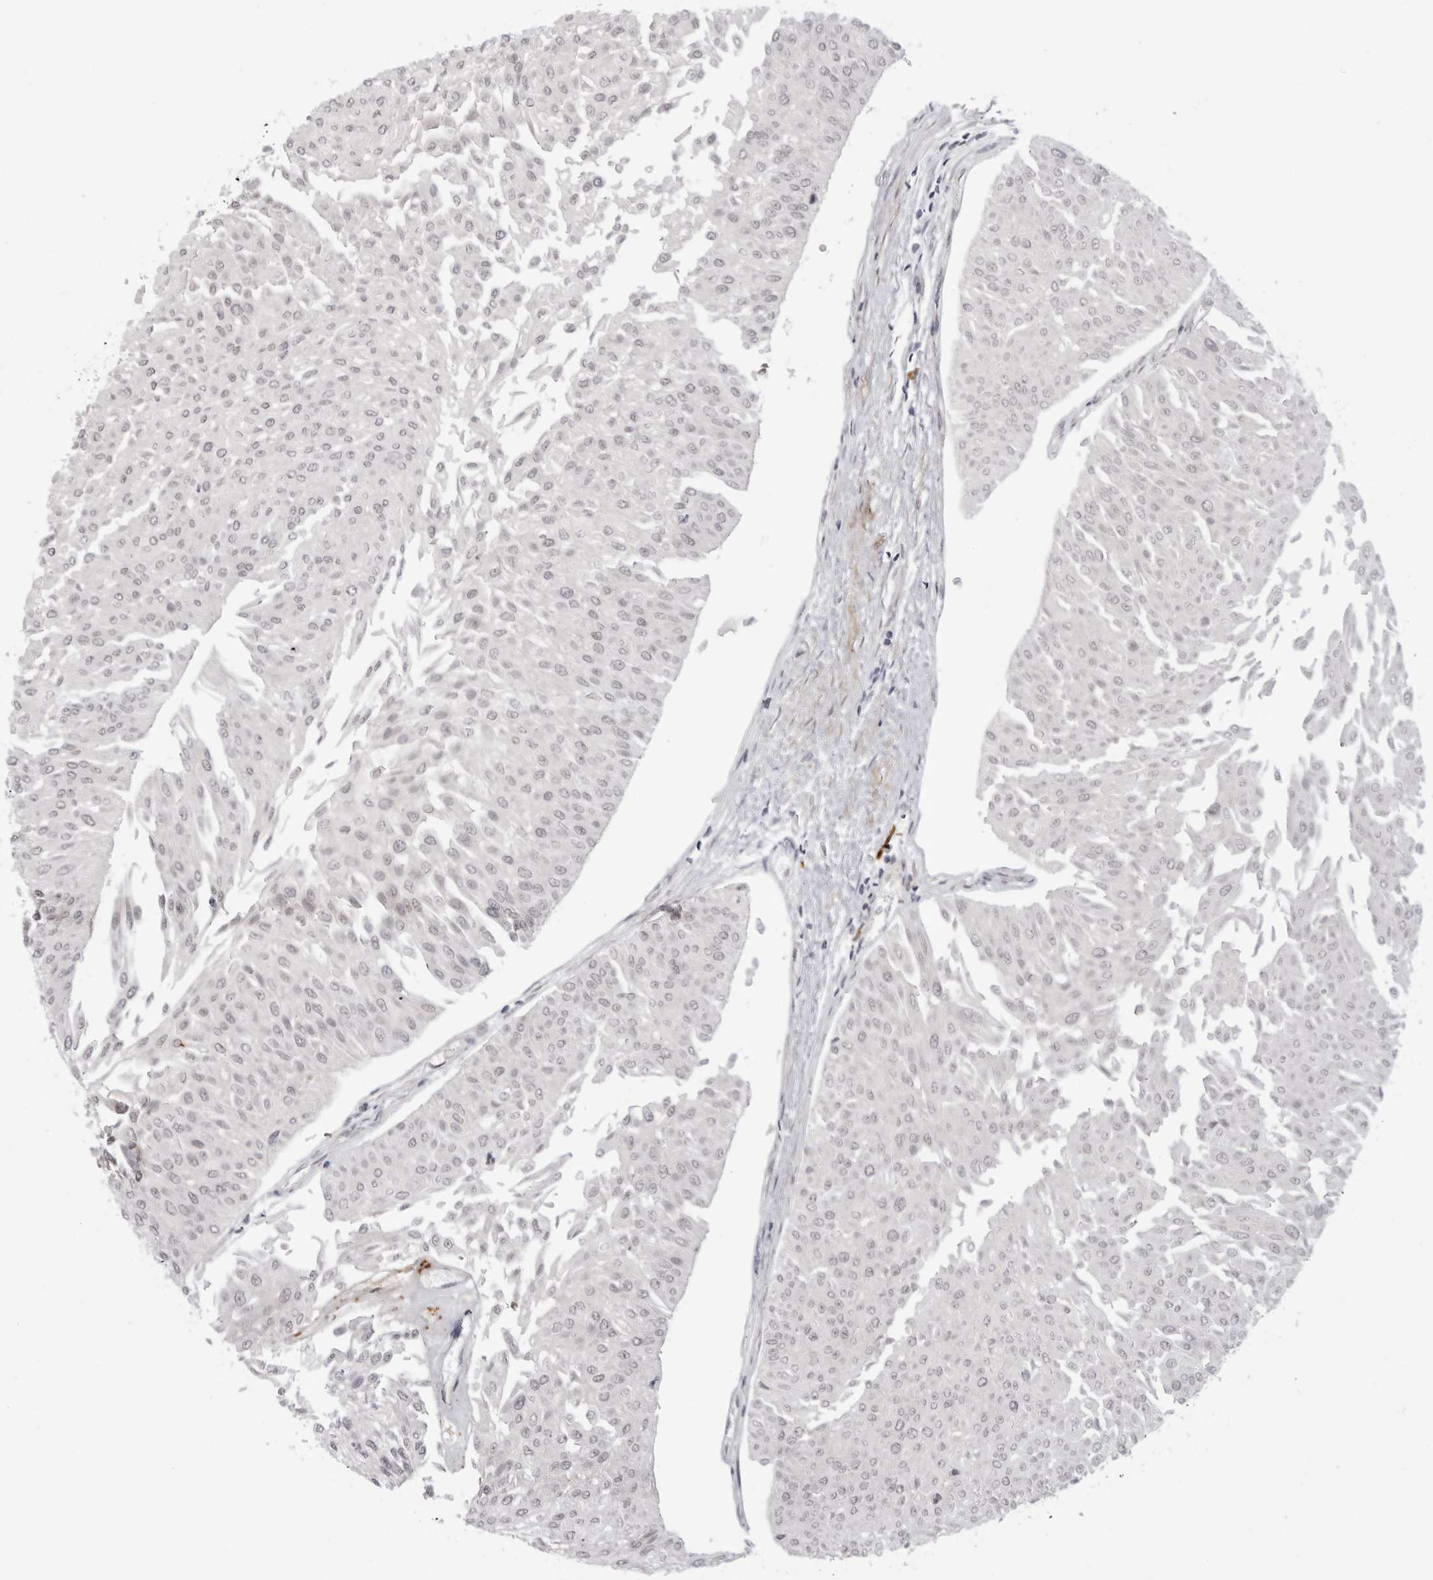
{"staining": {"intensity": "weak", "quantity": ">75%", "location": "nuclear"}, "tissue": "urothelial cancer", "cell_type": "Tumor cells", "image_type": "cancer", "snomed": [{"axis": "morphology", "description": "Urothelial carcinoma, Low grade"}, {"axis": "topography", "description": "Urinary bladder"}], "caption": "The photomicrograph demonstrates staining of urothelial cancer, revealing weak nuclear protein expression (brown color) within tumor cells. The protein of interest is shown in brown color, while the nuclei are stained blue.", "gene": "ALPK2", "patient": {"sex": "male", "age": 67}}